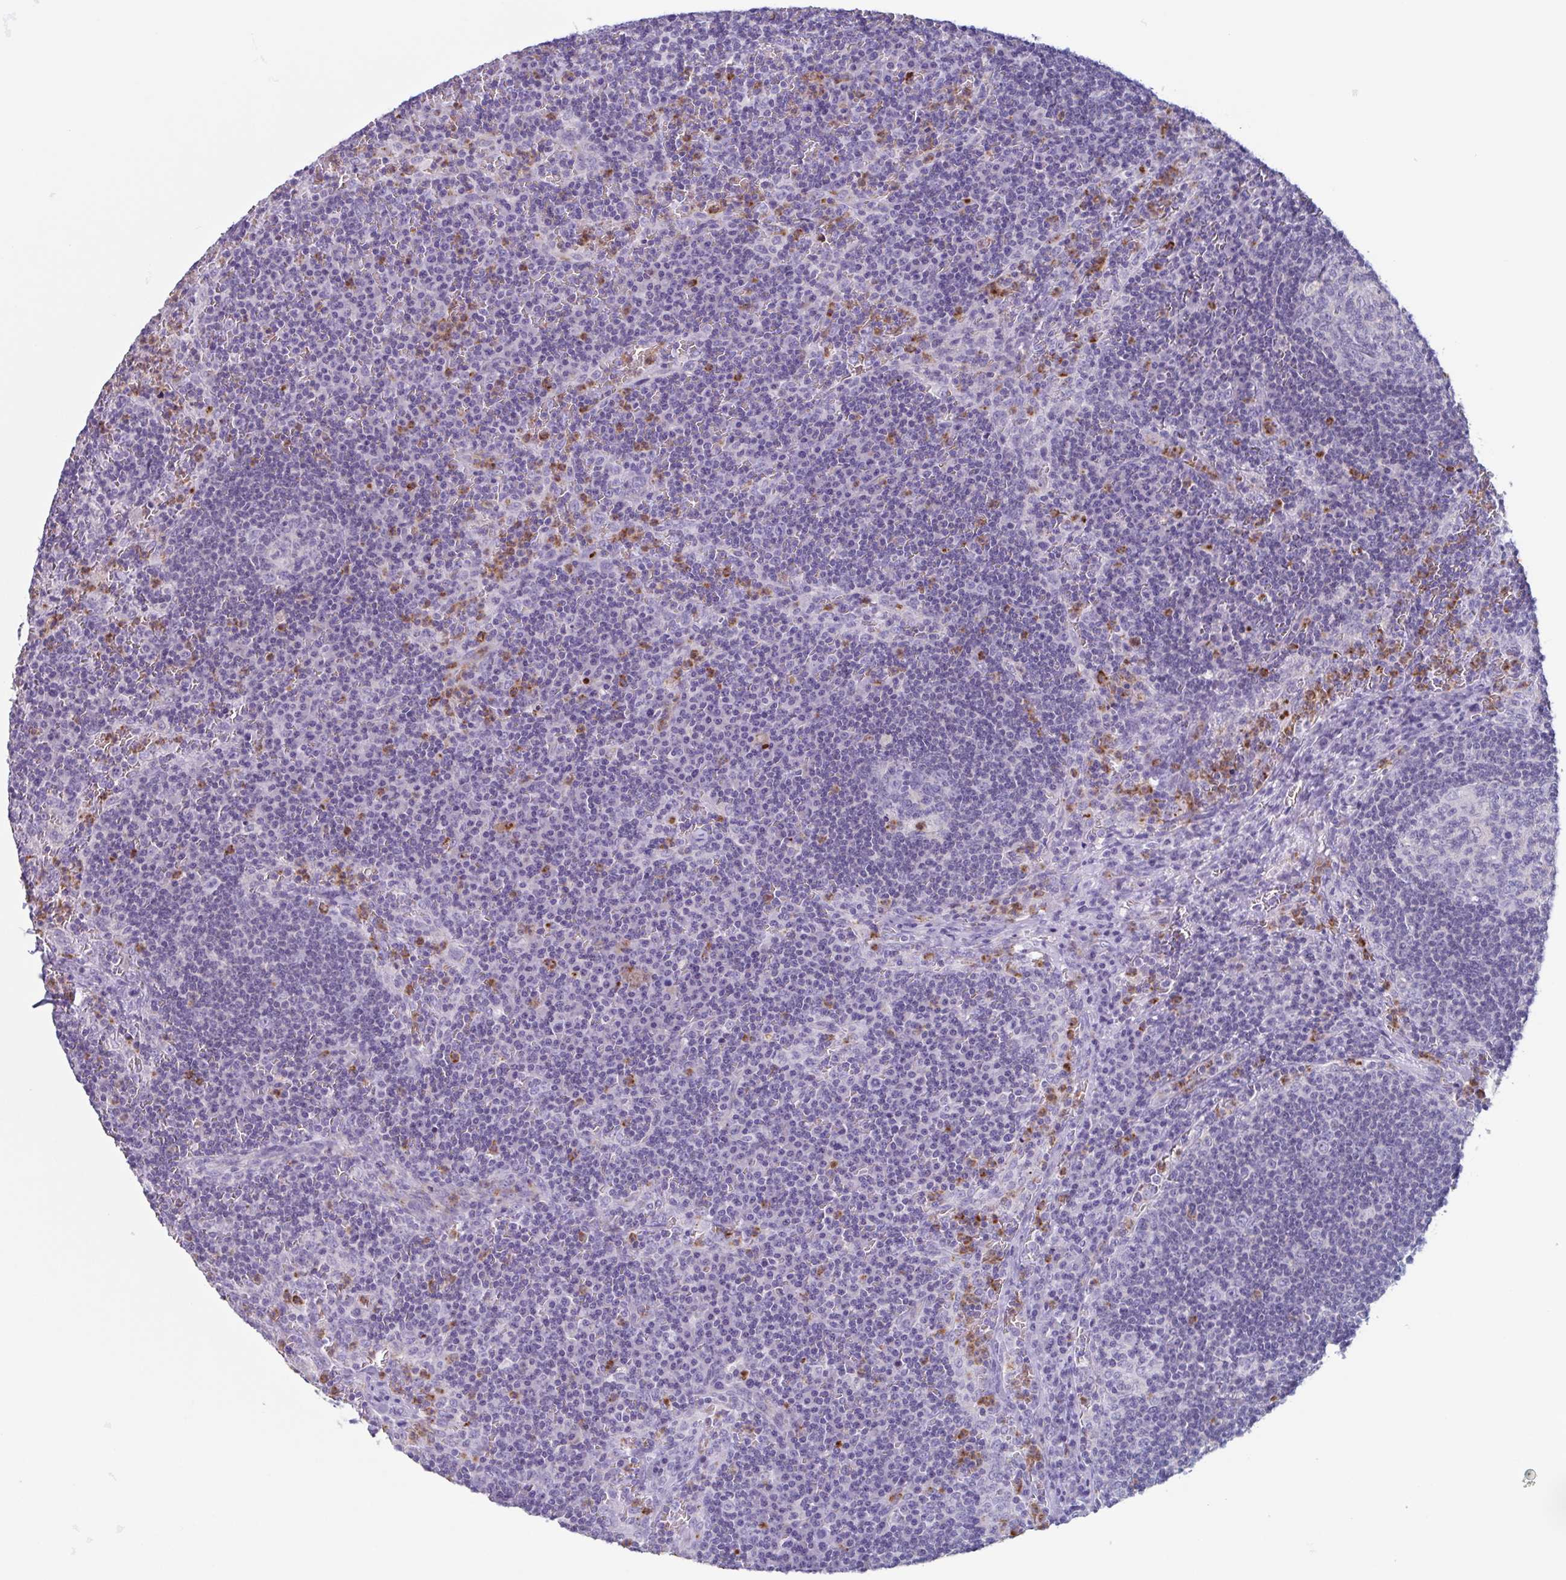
{"staining": {"intensity": "negative", "quantity": "none", "location": "none"}, "tissue": "lymph node", "cell_type": "Germinal center cells", "image_type": "normal", "snomed": [{"axis": "morphology", "description": "Normal tissue, NOS"}, {"axis": "topography", "description": "Lymph node"}], "caption": "High power microscopy image of an IHC photomicrograph of unremarkable lymph node, revealing no significant expression in germinal center cells.", "gene": "BPI", "patient": {"sex": "male", "age": 67}}